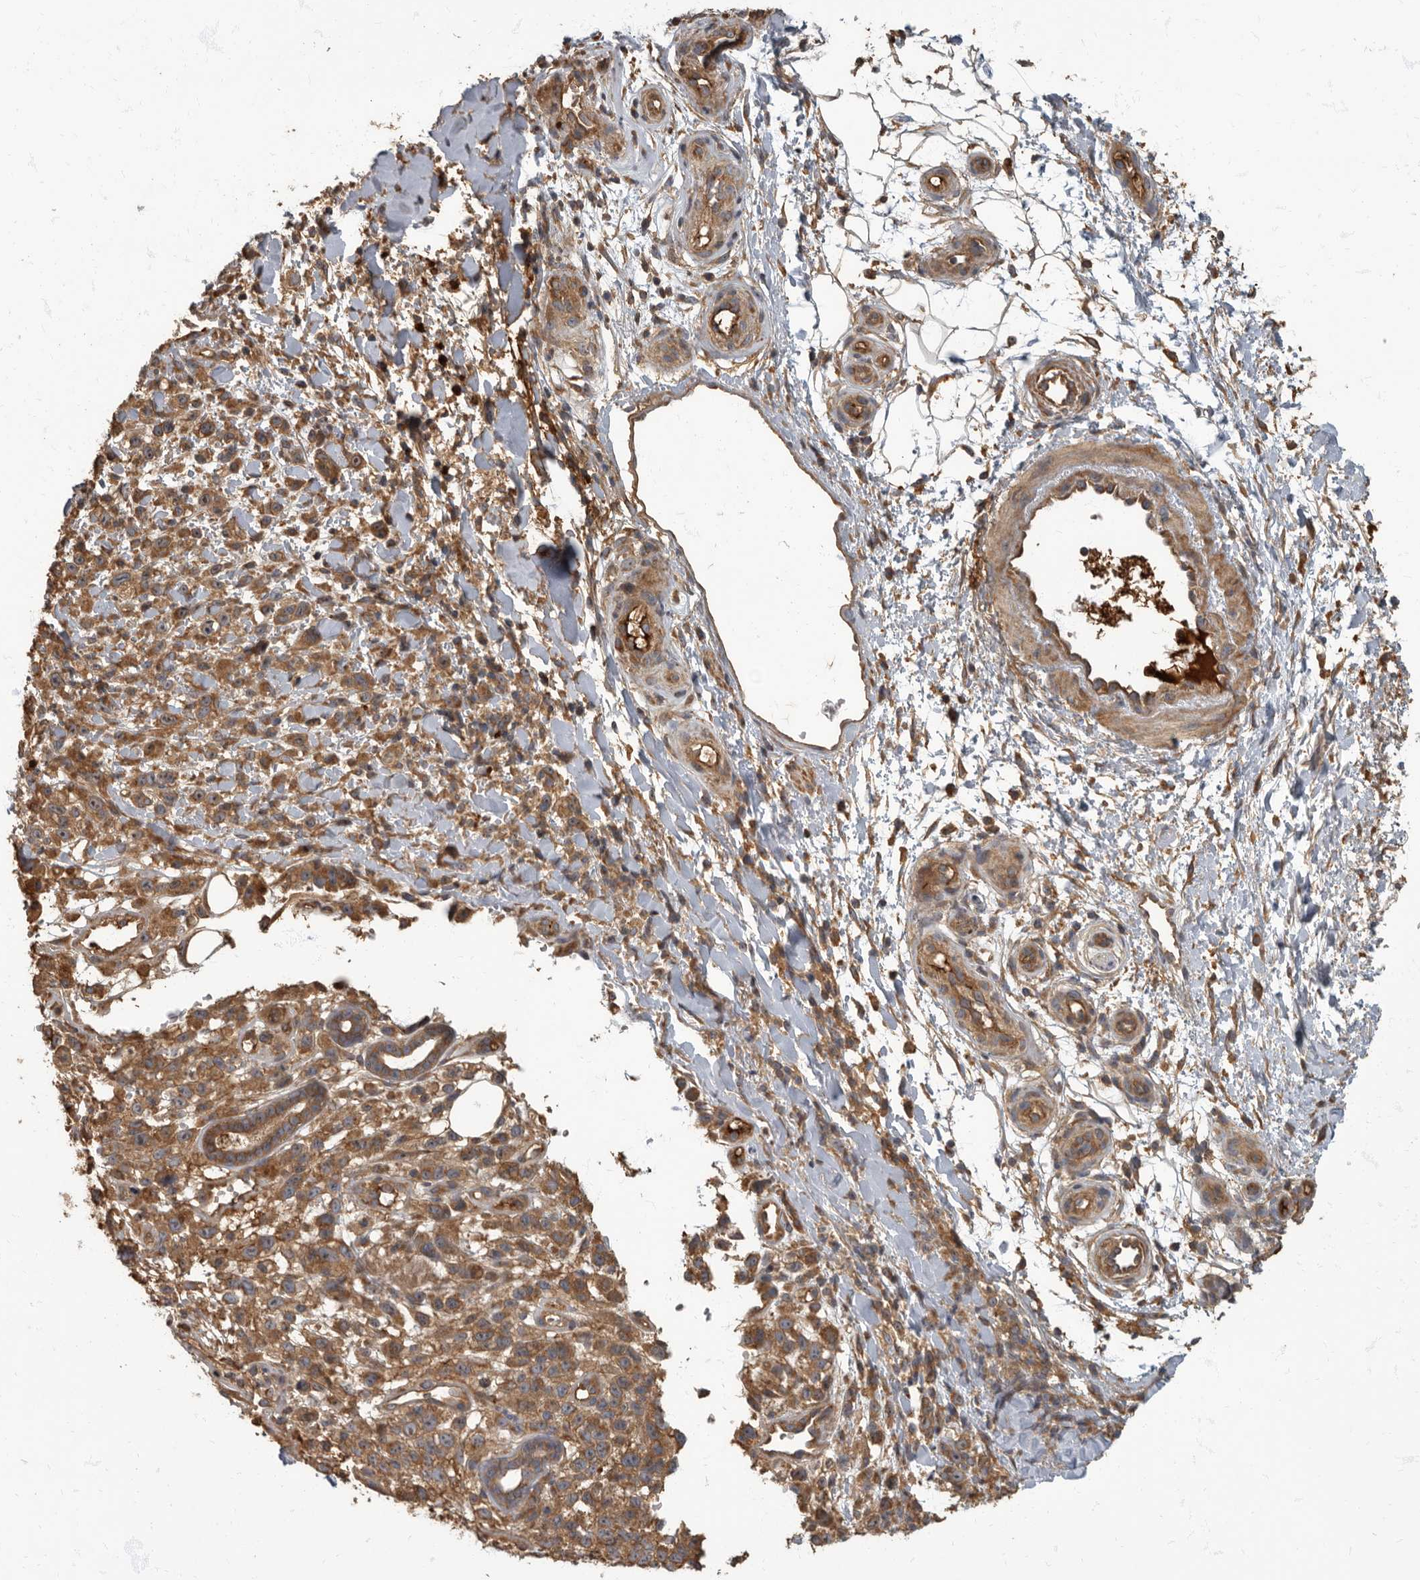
{"staining": {"intensity": "strong", "quantity": "25%-75%", "location": "cytoplasmic/membranous"}, "tissue": "melanoma", "cell_type": "Tumor cells", "image_type": "cancer", "snomed": [{"axis": "morphology", "description": "Malignant melanoma, Metastatic site"}, {"axis": "topography", "description": "Skin"}], "caption": "There is high levels of strong cytoplasmic/membranous expression in tumor cells of malignant melanoma (metastatic site), as demonstrated by immunohistochemical staining (brown color).", "gene": "DAAM1", "patient": {"sex": "female", "age": 72}}